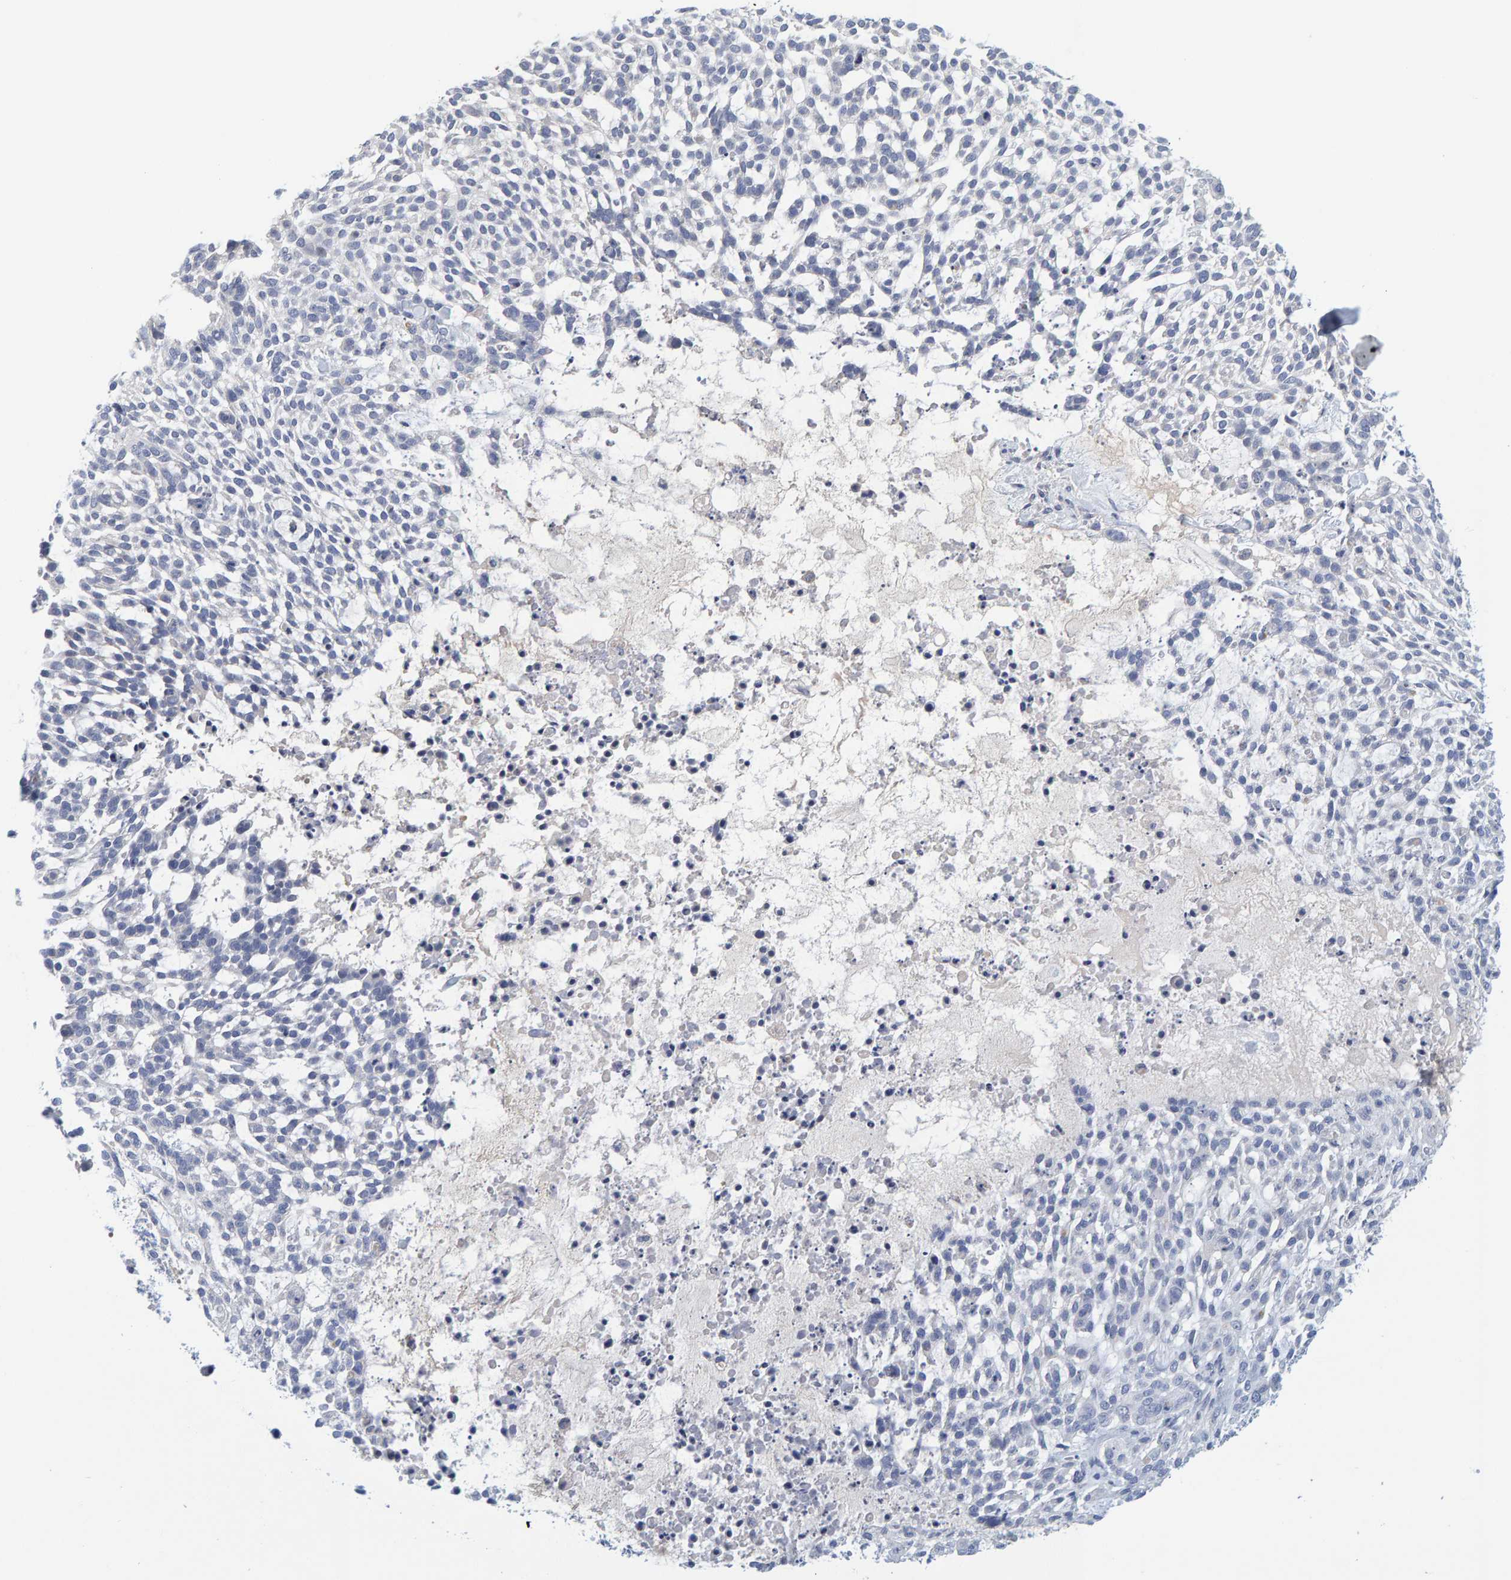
{"staining": {"intensity": "negative", "quantity": "none", "location": "none"}, "tissue": "skin cancer", "cell_type": "Tumor cells", "image_type": "cancer", "snomed": [{"axis": "morphology", "description": "Basal cell carcinoma"}, {"axis": "topography", "description": "Skin"}], "caption": "Immunohistochemistry of skin cancer reveals no expression in tumor cells.", "gene": "ZNF77", "patient": {"sex": "female", "age": 64}}